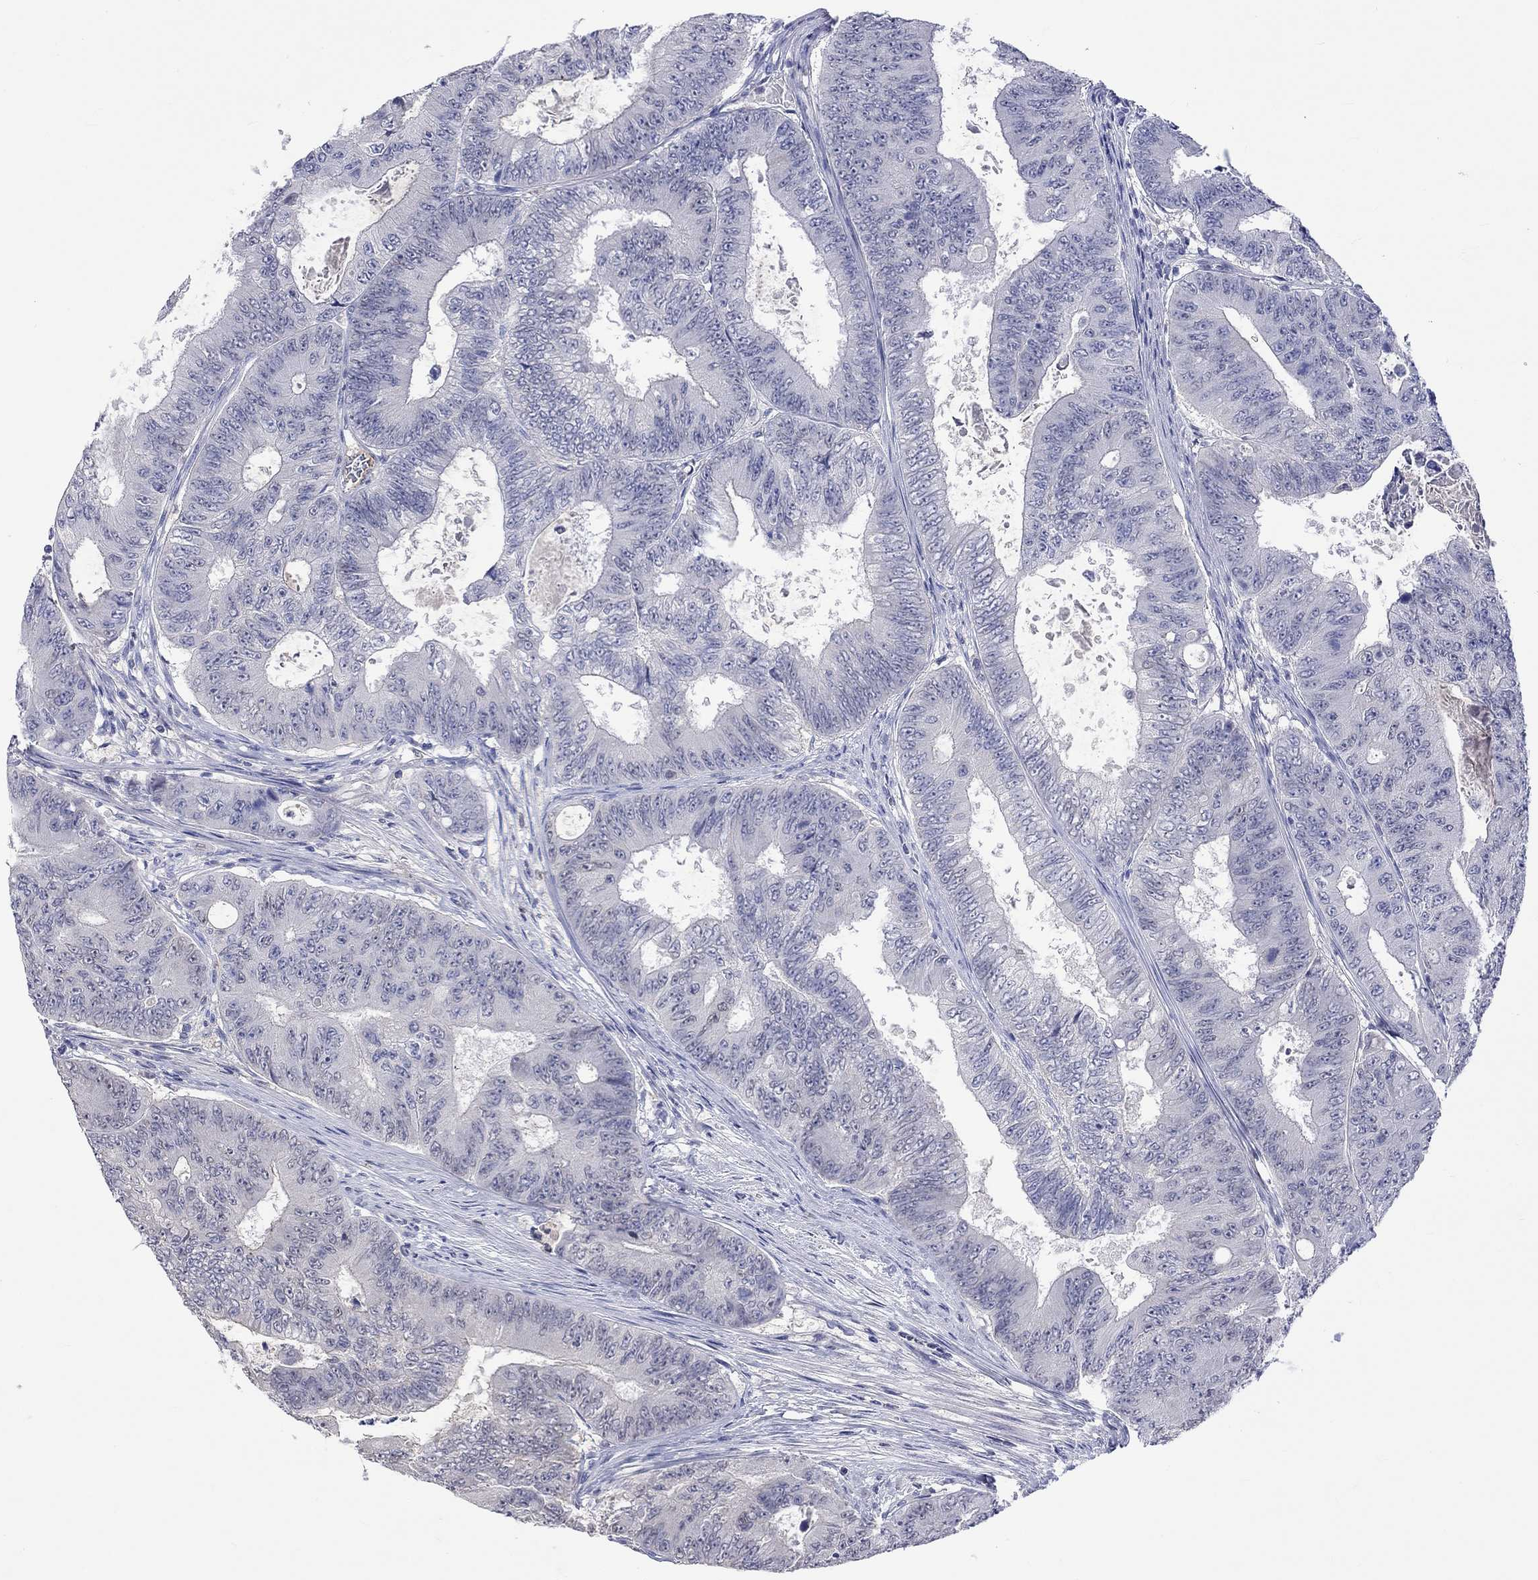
{"staining": {"intensity": "negative", "quantity": "none", "location": "none"}, "tissue": "colorectal cancer", "cell_type": "Tumor cells", "image_type": "cancer", "snomed": [{"axis": "morphology", "description": "Adenocarcinoma, NOS"}, {"axis": "topography", "description": "Colon"}], "caption": "Immunohistochemistry image of neoplastic tissue: human colorectal cancer stained with DAB reveals no significant protein expression in tumor cells.", "gene": "LRFN4", "patient": {"sex": "female", "age": 48}}